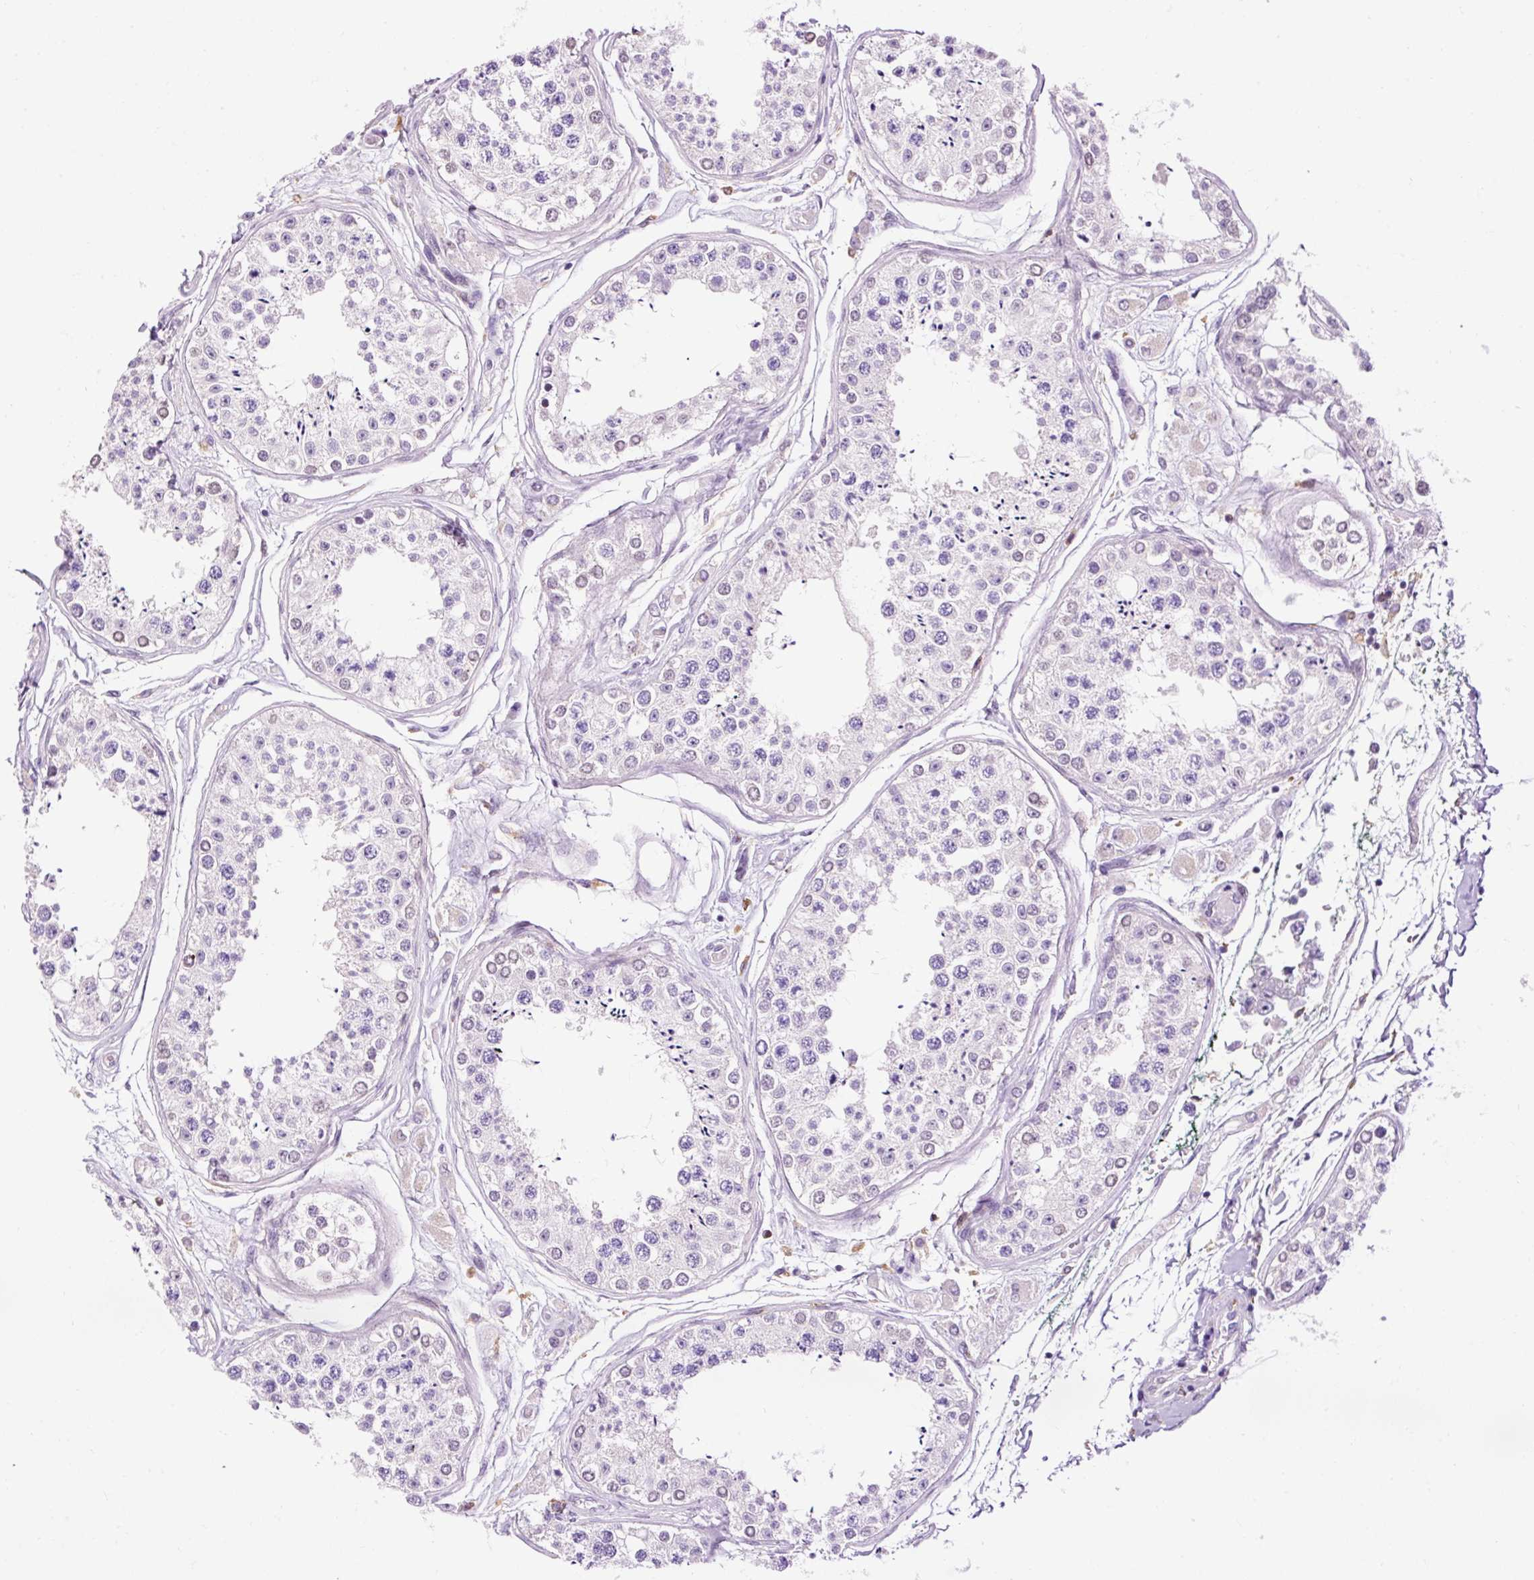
{"staining": {"intensity": "weak", "quantity": "<25%", "location": "nuclear"}, "tissue": "testis", "cell_type": "Cells in seminiferous ducts", "image_type": "normal", "snomed": [{"axis": "morphology", "description": "Normal tissue, NOS"}, {"axis": "topography", "description": "Testis"}], "caption": "High magnification brightfield microscopy of benign testis stained with DAB (3,3'-diaminobenzidine) (brown) and counterstained with hematoxylin (blue): cells in seminiferous ducts show no significant expression. Nuclei are stained in blue.", "gene": "LY86", "patient": {"sex": "male", "age": 25}}